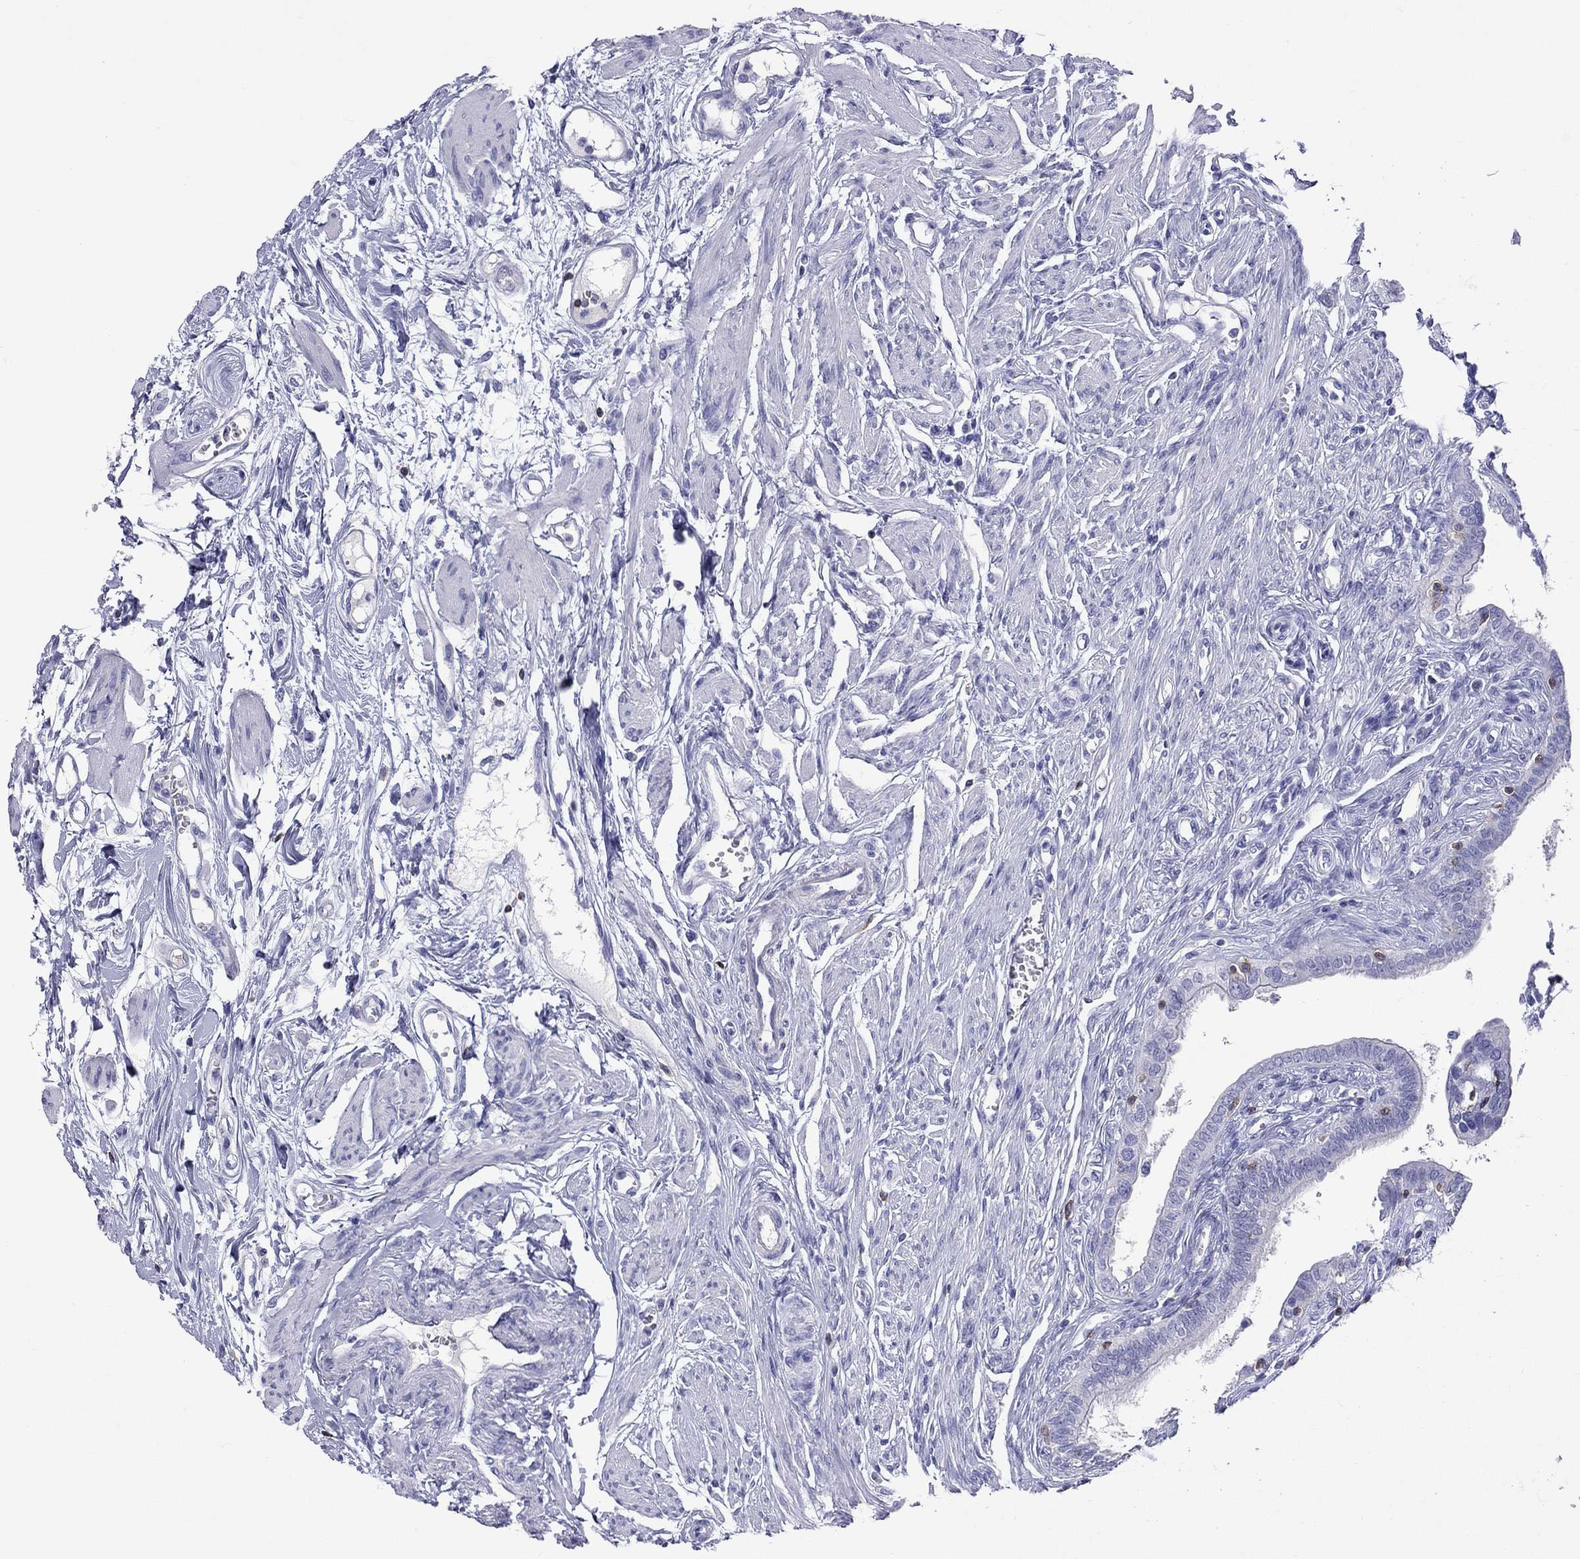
{"staining": {"intensity": "negative", "quantity": "none", "location": "none"}, "tissue": "fallopian tube", "cell_type": "Glandular cells", "image_type": "normal", "snomed": [{"axis": "morphology", "description": "Normal tissue, NOS"}, {"axis": "morphology", "description": "Carcinoma, endometroid"}, {"axis": "topography", "description": "Fallopian tube"}, {"axis": "topography", "description": "Ovary"}], "caption": "Immunohistochemical staining of benign human fallopian tube demonstrates no significant expression in glandular cells. (DAB (3,3'-diaminobenzidine) IHC visualized using brightfield microscopy, high magnification).", "gene": "ENSG00000288637", "patient": {"sex": "female", "age": 42}}